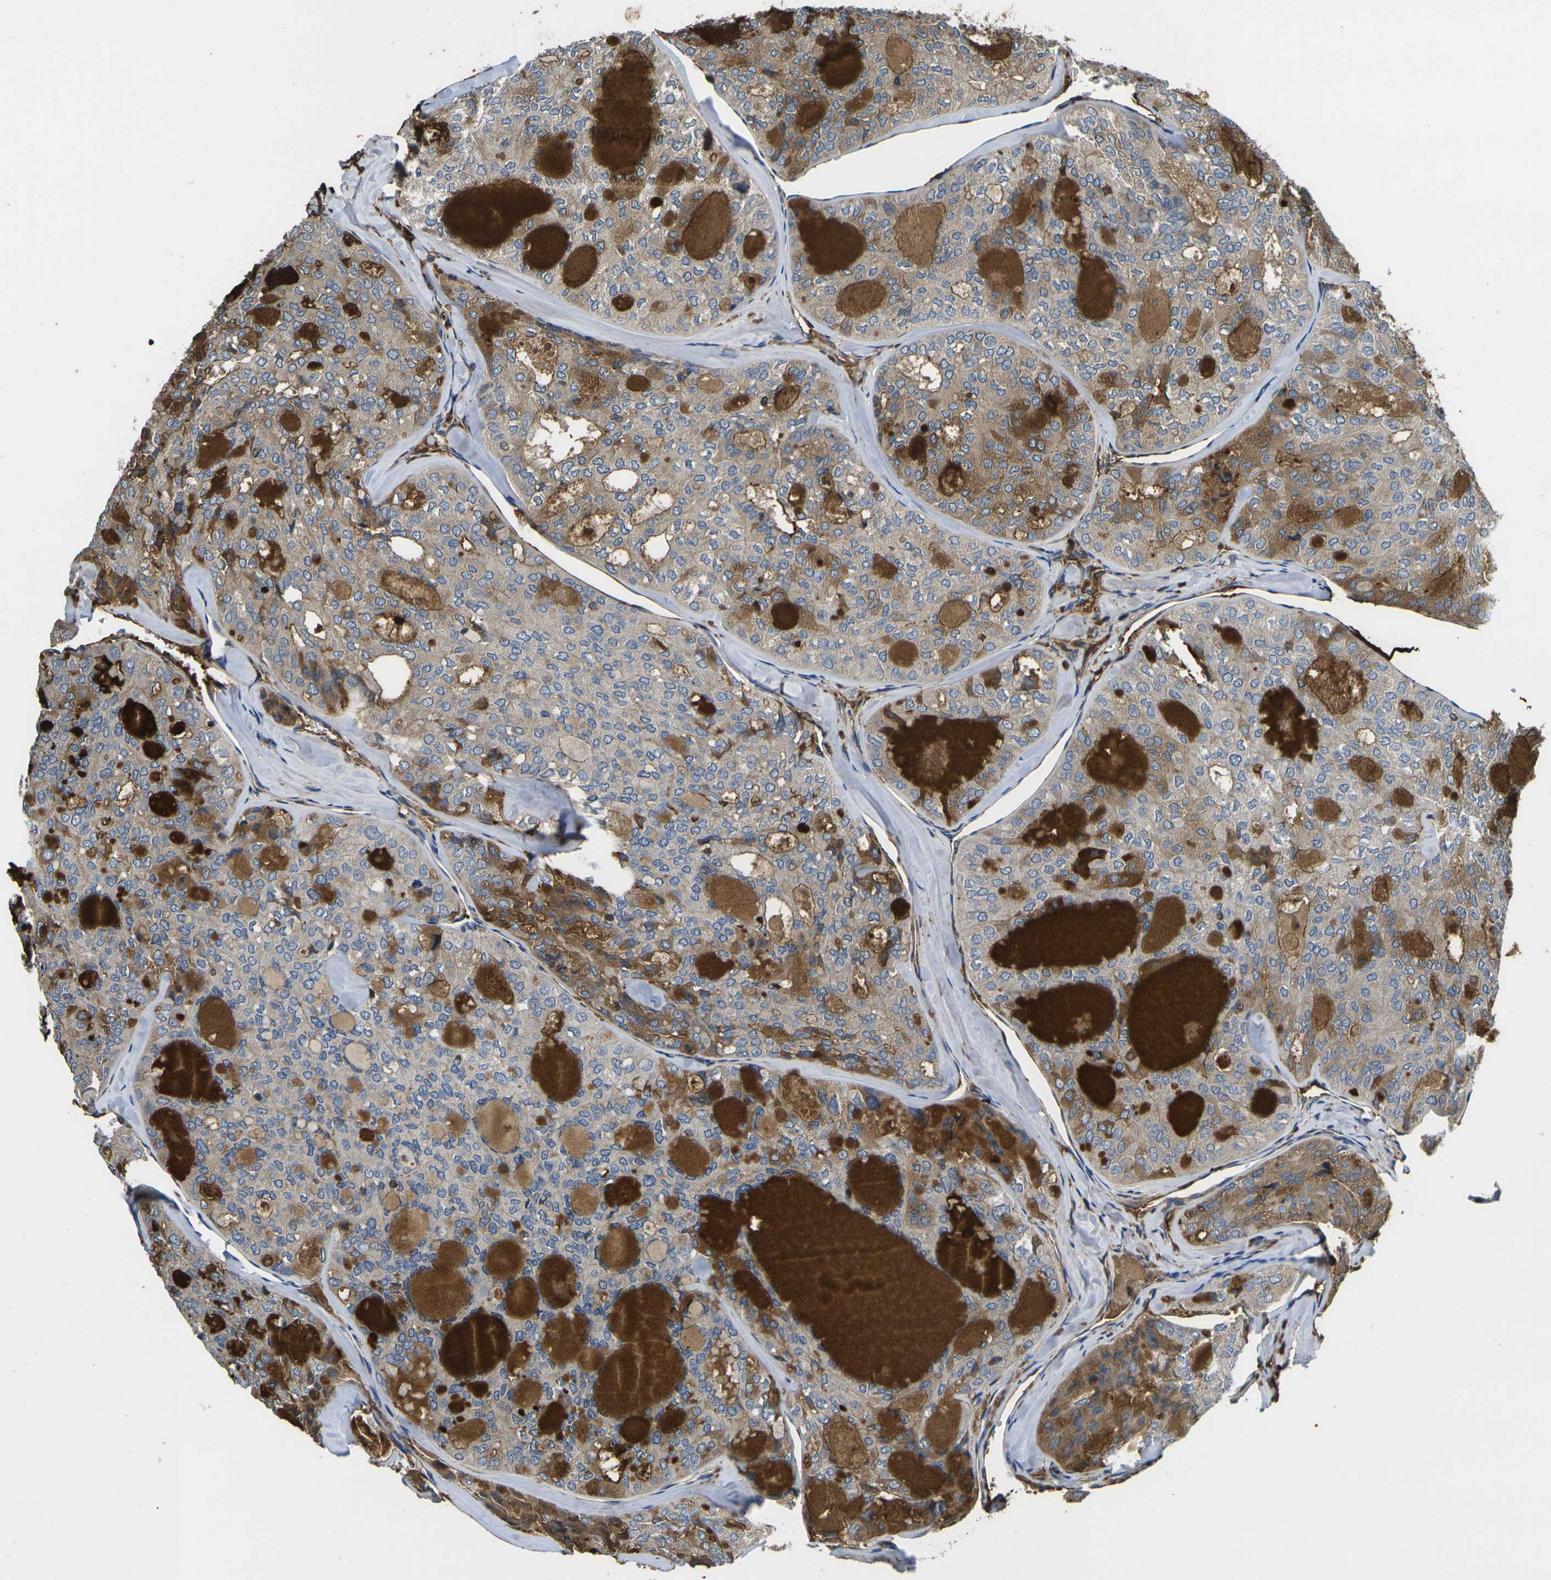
{"staining": {"intensity": "moderate", "quantity": "25%-75%", "location": "cytoplasmic/membranous"}, "tissue": "thyroid cancer", "cell_type": "Tumor cells", "image_type": "cancer", "snomed": [{"axis": "morphology", "description": "Follicular adenoma carcinoma, NOS"}, {"axis": "topography", "description": "Thyroid gland"}], "caption": "Brown immunohistochemical staining in human thyroid cancer (follicular adenoma carcinoma) displays moderate cytoplasmic/membranous expression in about 25%-75% of tumor cells.", "gene": "HSPG2", "patient": {"sex": "male", "age": 75}}